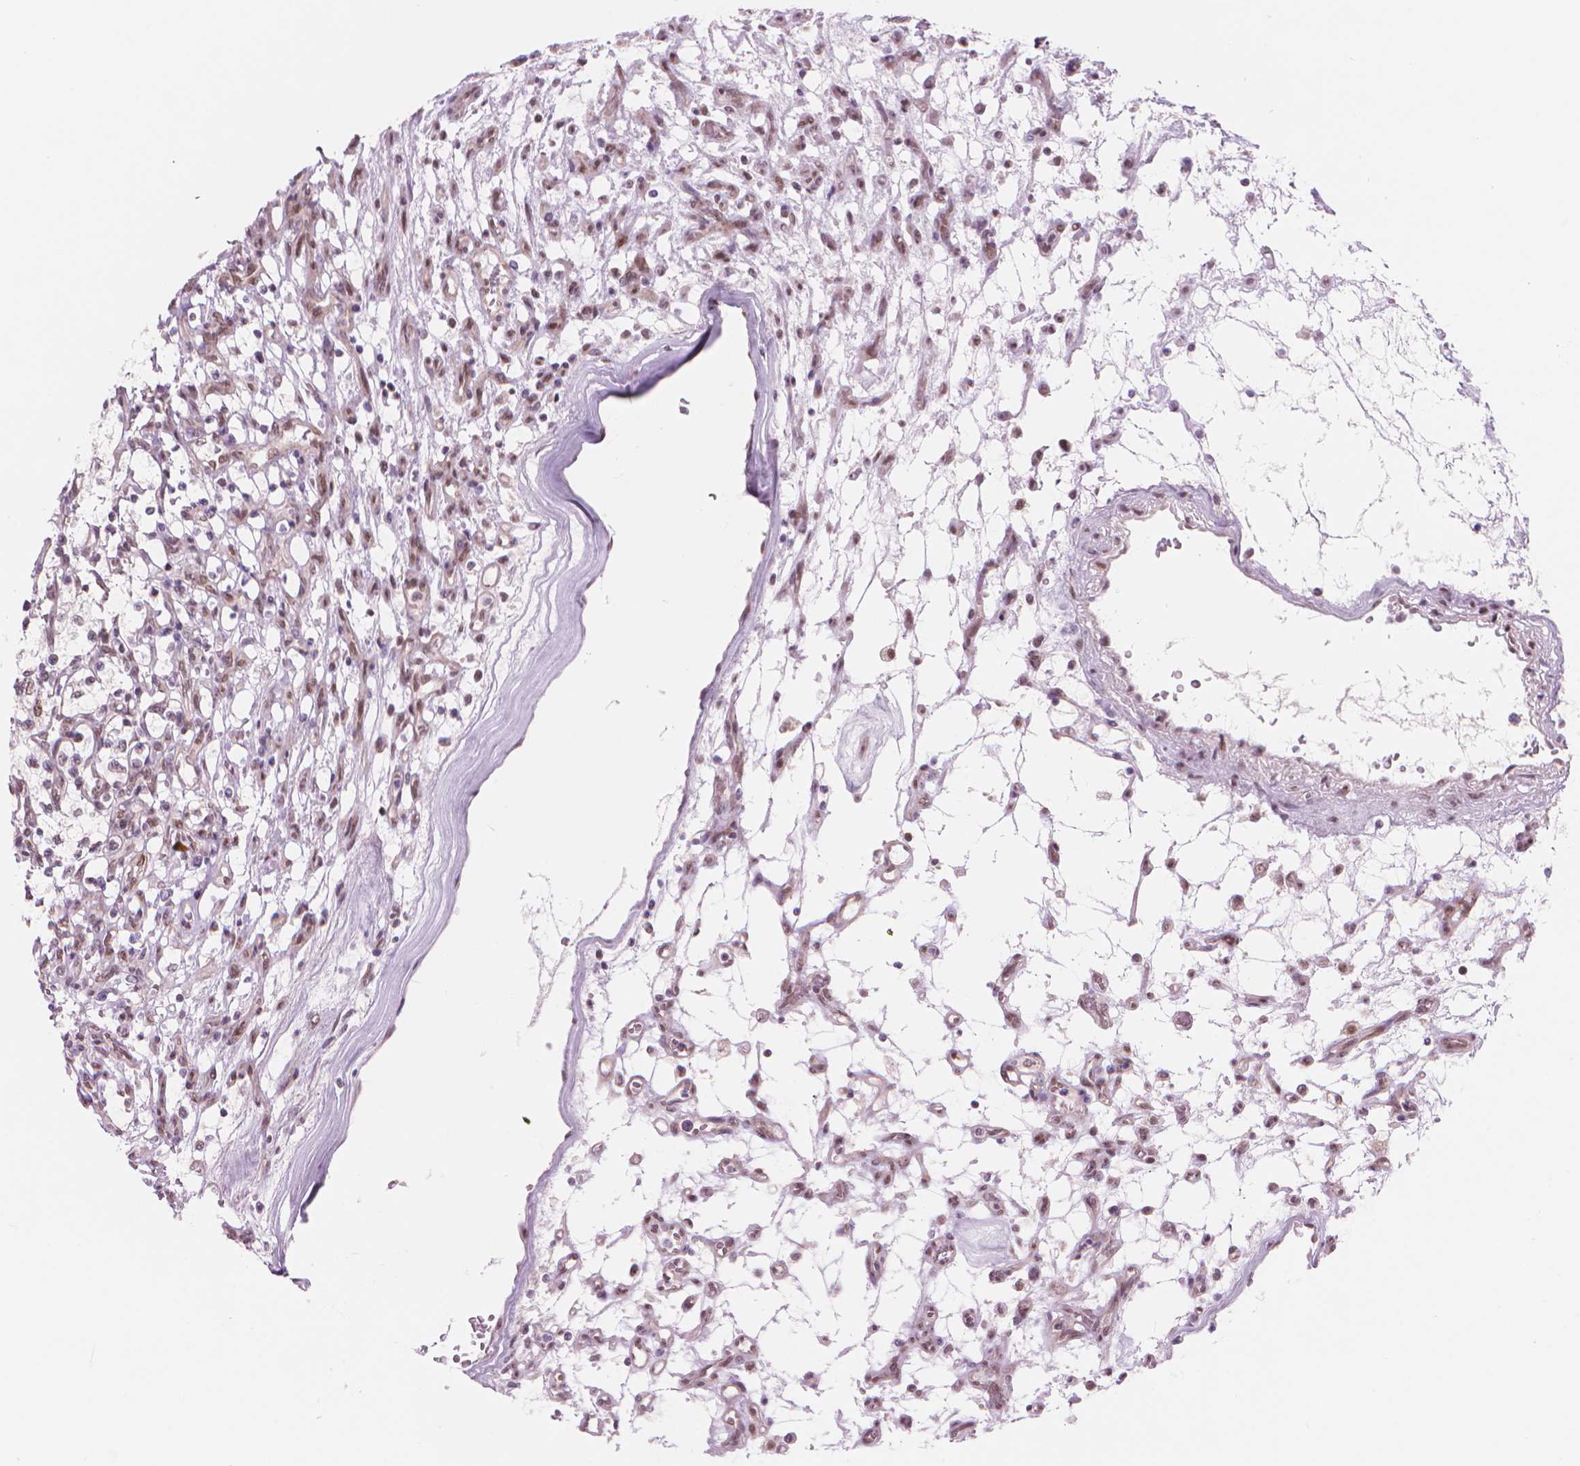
{"staining": {"intensity": "moderate", "quantity": ">75%", "location": "nuclear"}, "tissue": "renal cancer", "cell_type": "Tumor cells", "image_type": "cancer", "snomed": [{"axis": "morphology", "description": "Adenocarcinoma, NOS"}, {"axis": "topography", "description": "Kidney"}], "caption": "Moderate nuclear staining is seen in about >75% of tumor cells in renal adenocarcinoma.", "gene": "POLR3D", "patient": {"sex": "female", "age": 69}}